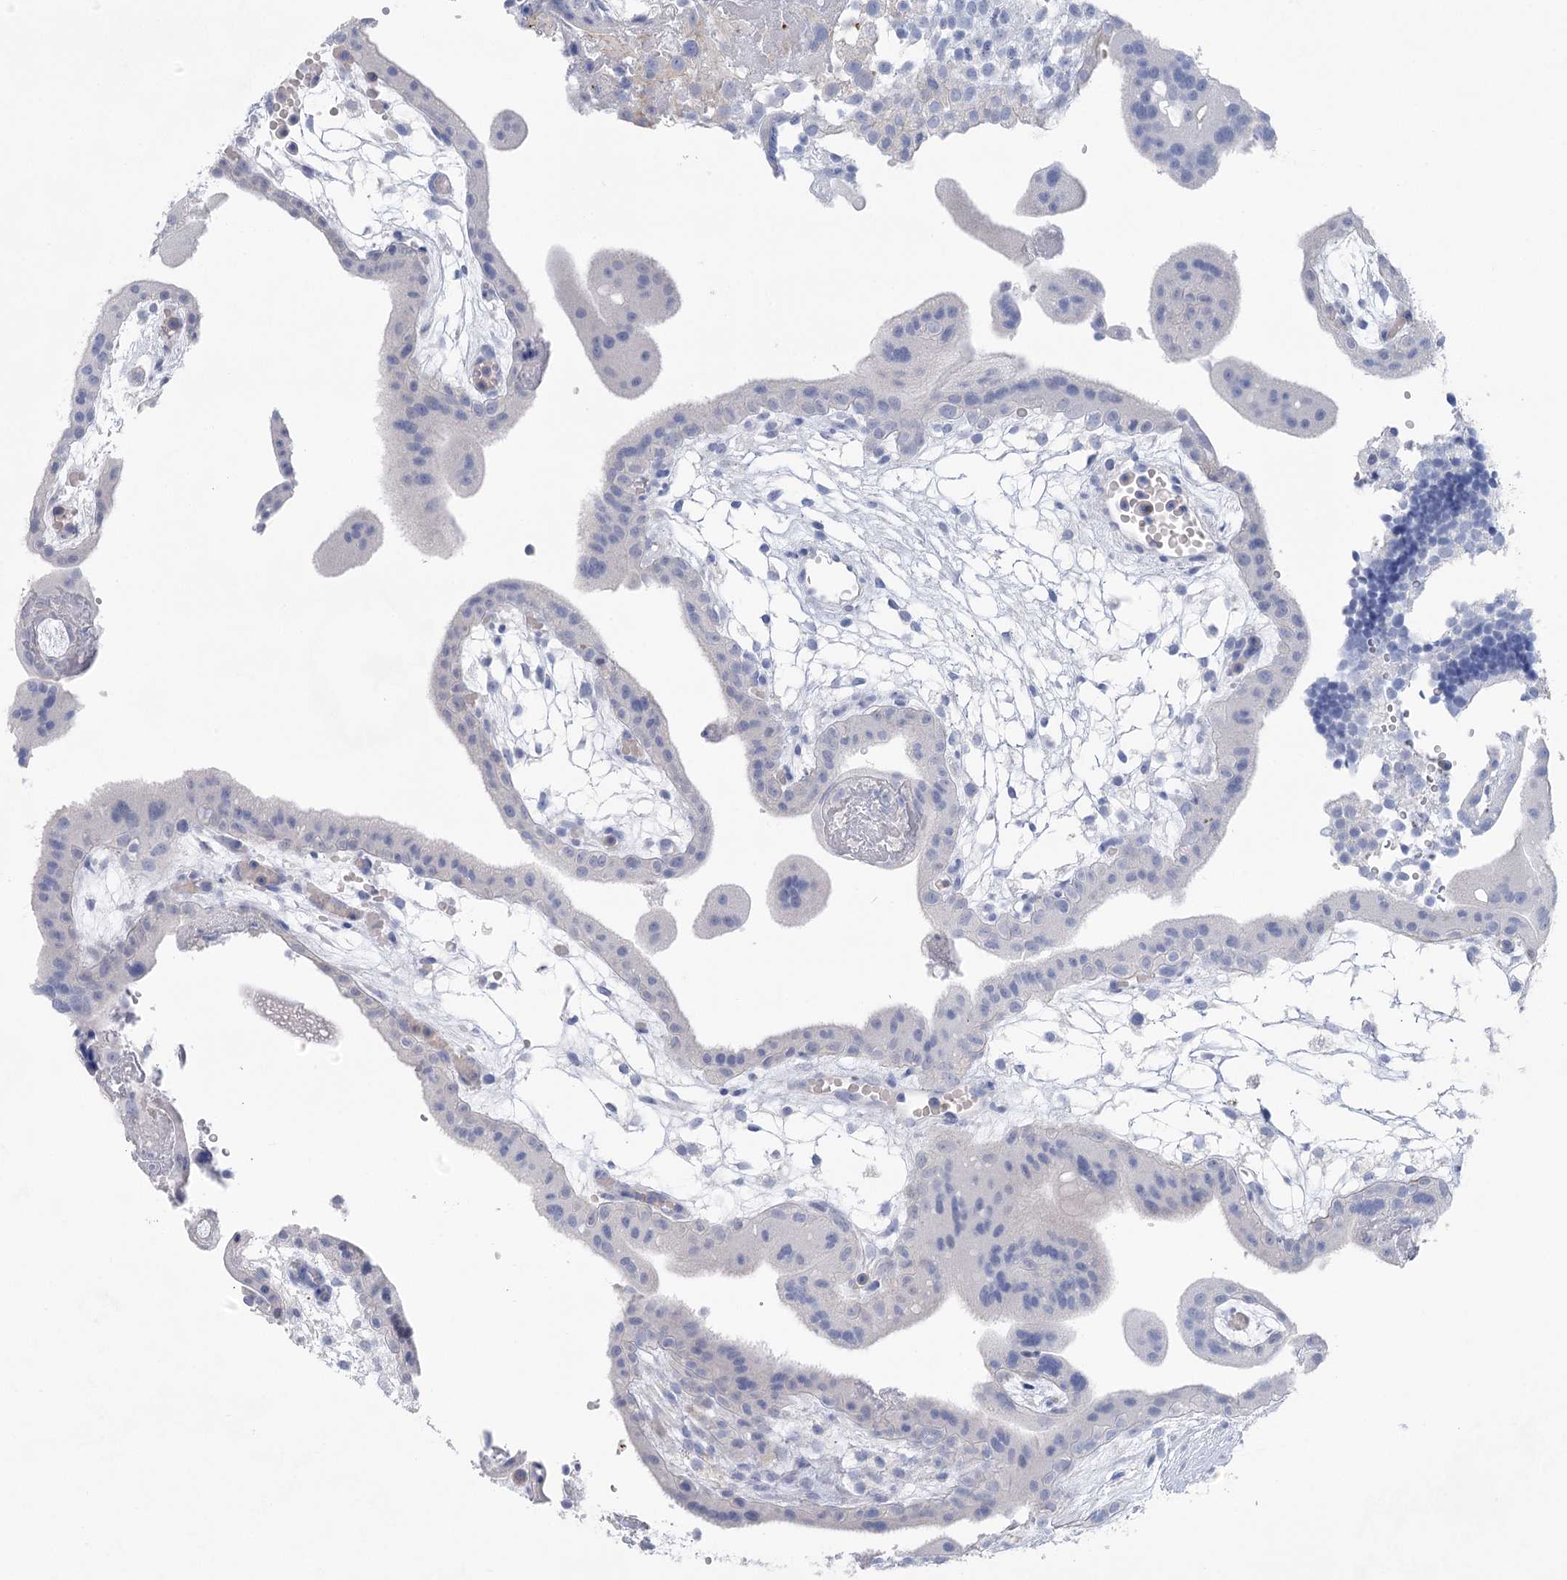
{"staining": {"intensity": "negative", "quantity": "none", "location": "none"}, "tissue": "placenta", "cell_type": "Trophoblastic cells", "image_type": "normal", "snomed": [{"axis": "morphology", "description": "Normal tissue, NOS"}, {"axis": "topography", "description": "Placenta"}], "caption": "Immunohistochemistry (IHC) of unremarkable placenta exhibits no staining in trophoblastic cells.", "gene": "WDR74", "patient": {"sex": "female", "age": 18}}